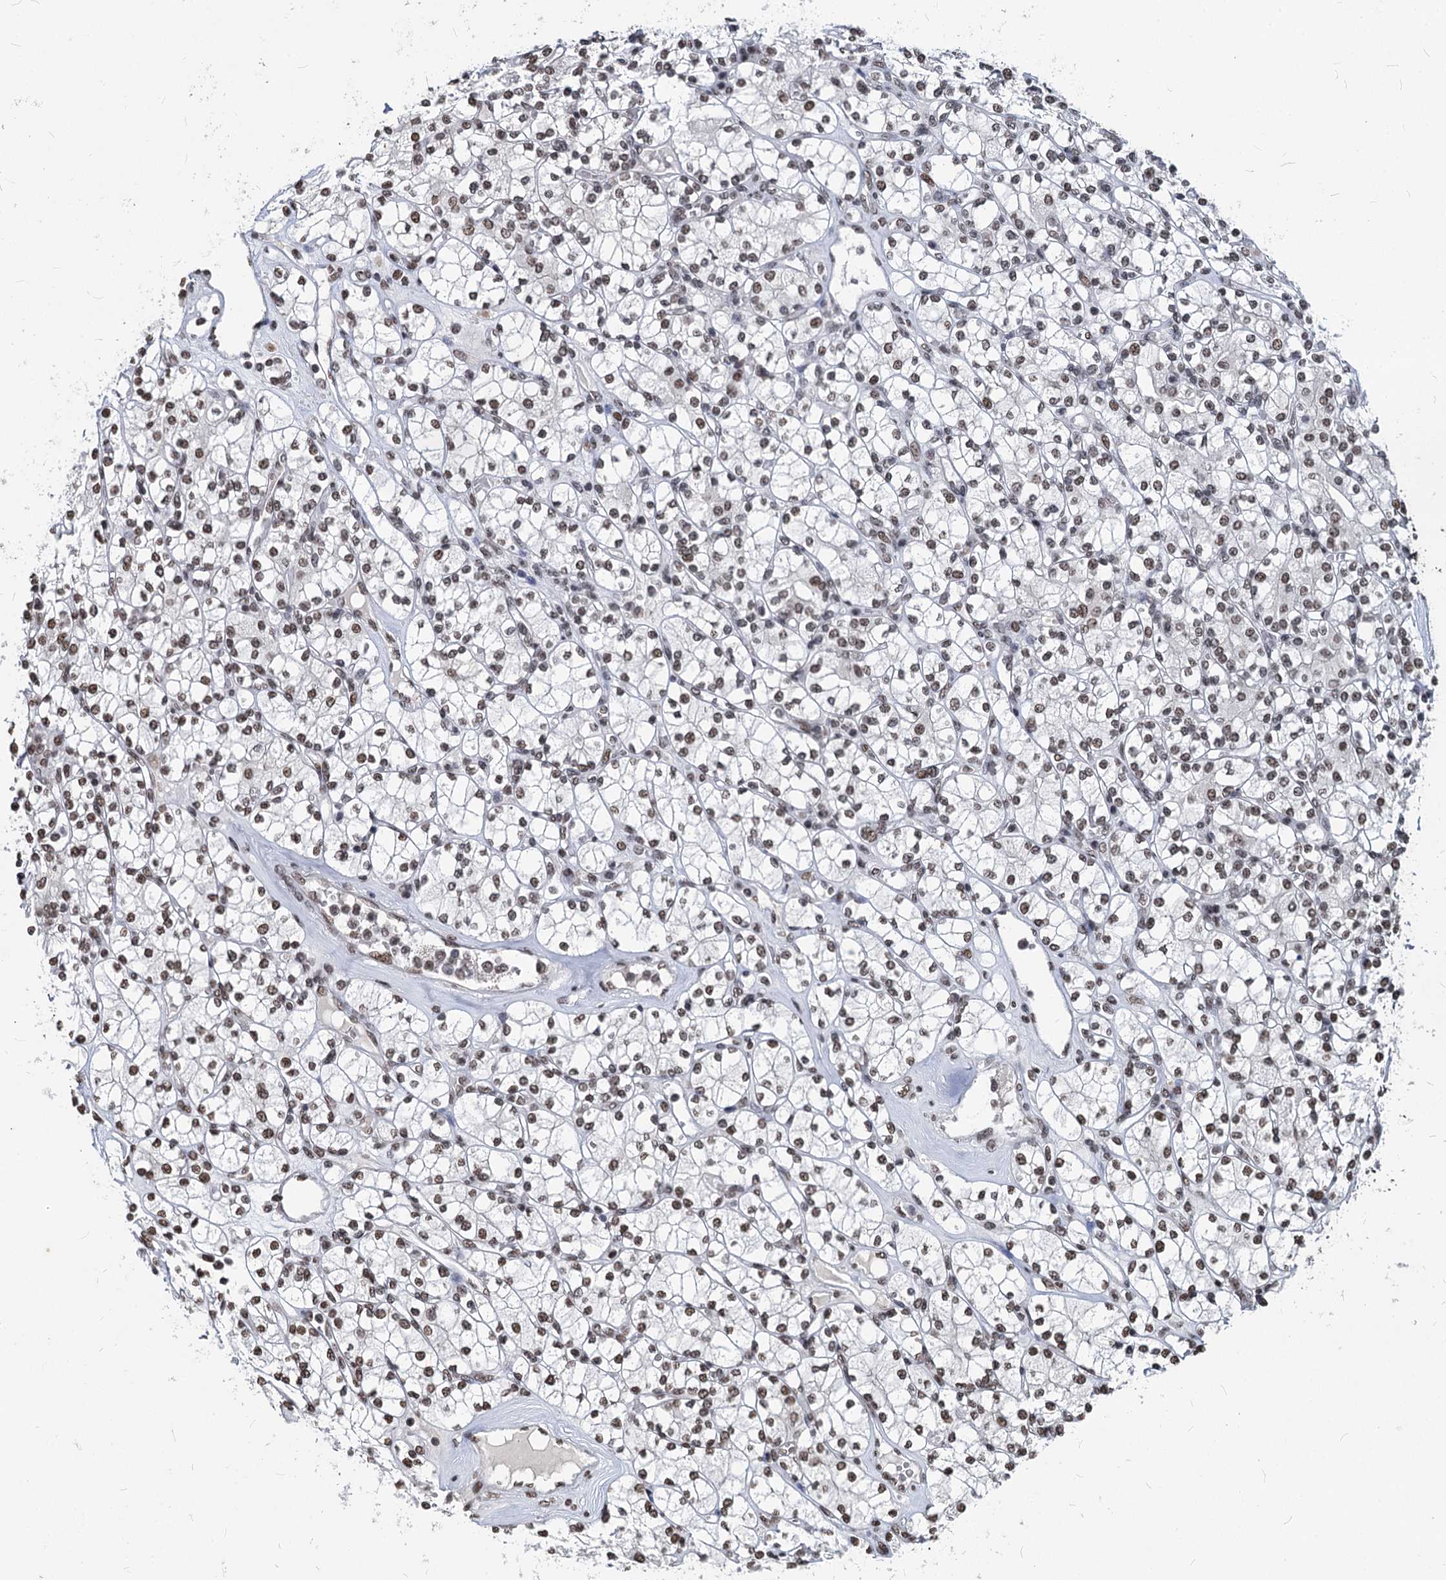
{"staining": {"intensity": "moderate", "quantity": ">75%", "location": "nuclear"}, "tissue": "renal cancer", "cell_type": "Tumor cells", "image_type": "cancer", "snomed": [{"axis": "morphology", "description": "Adenocarcinoma, NOS"}, {"axis": "topography", "description": "Kidney"}], "caption": "Immunohistochemistry (IHC) (DAB) staining of human renal adenocarcinoma displays moderate nuclear protein staining in about >75% of tumor cells.", "gene": "PARPBP", "patient": {"sex": "male", "age": 77}}